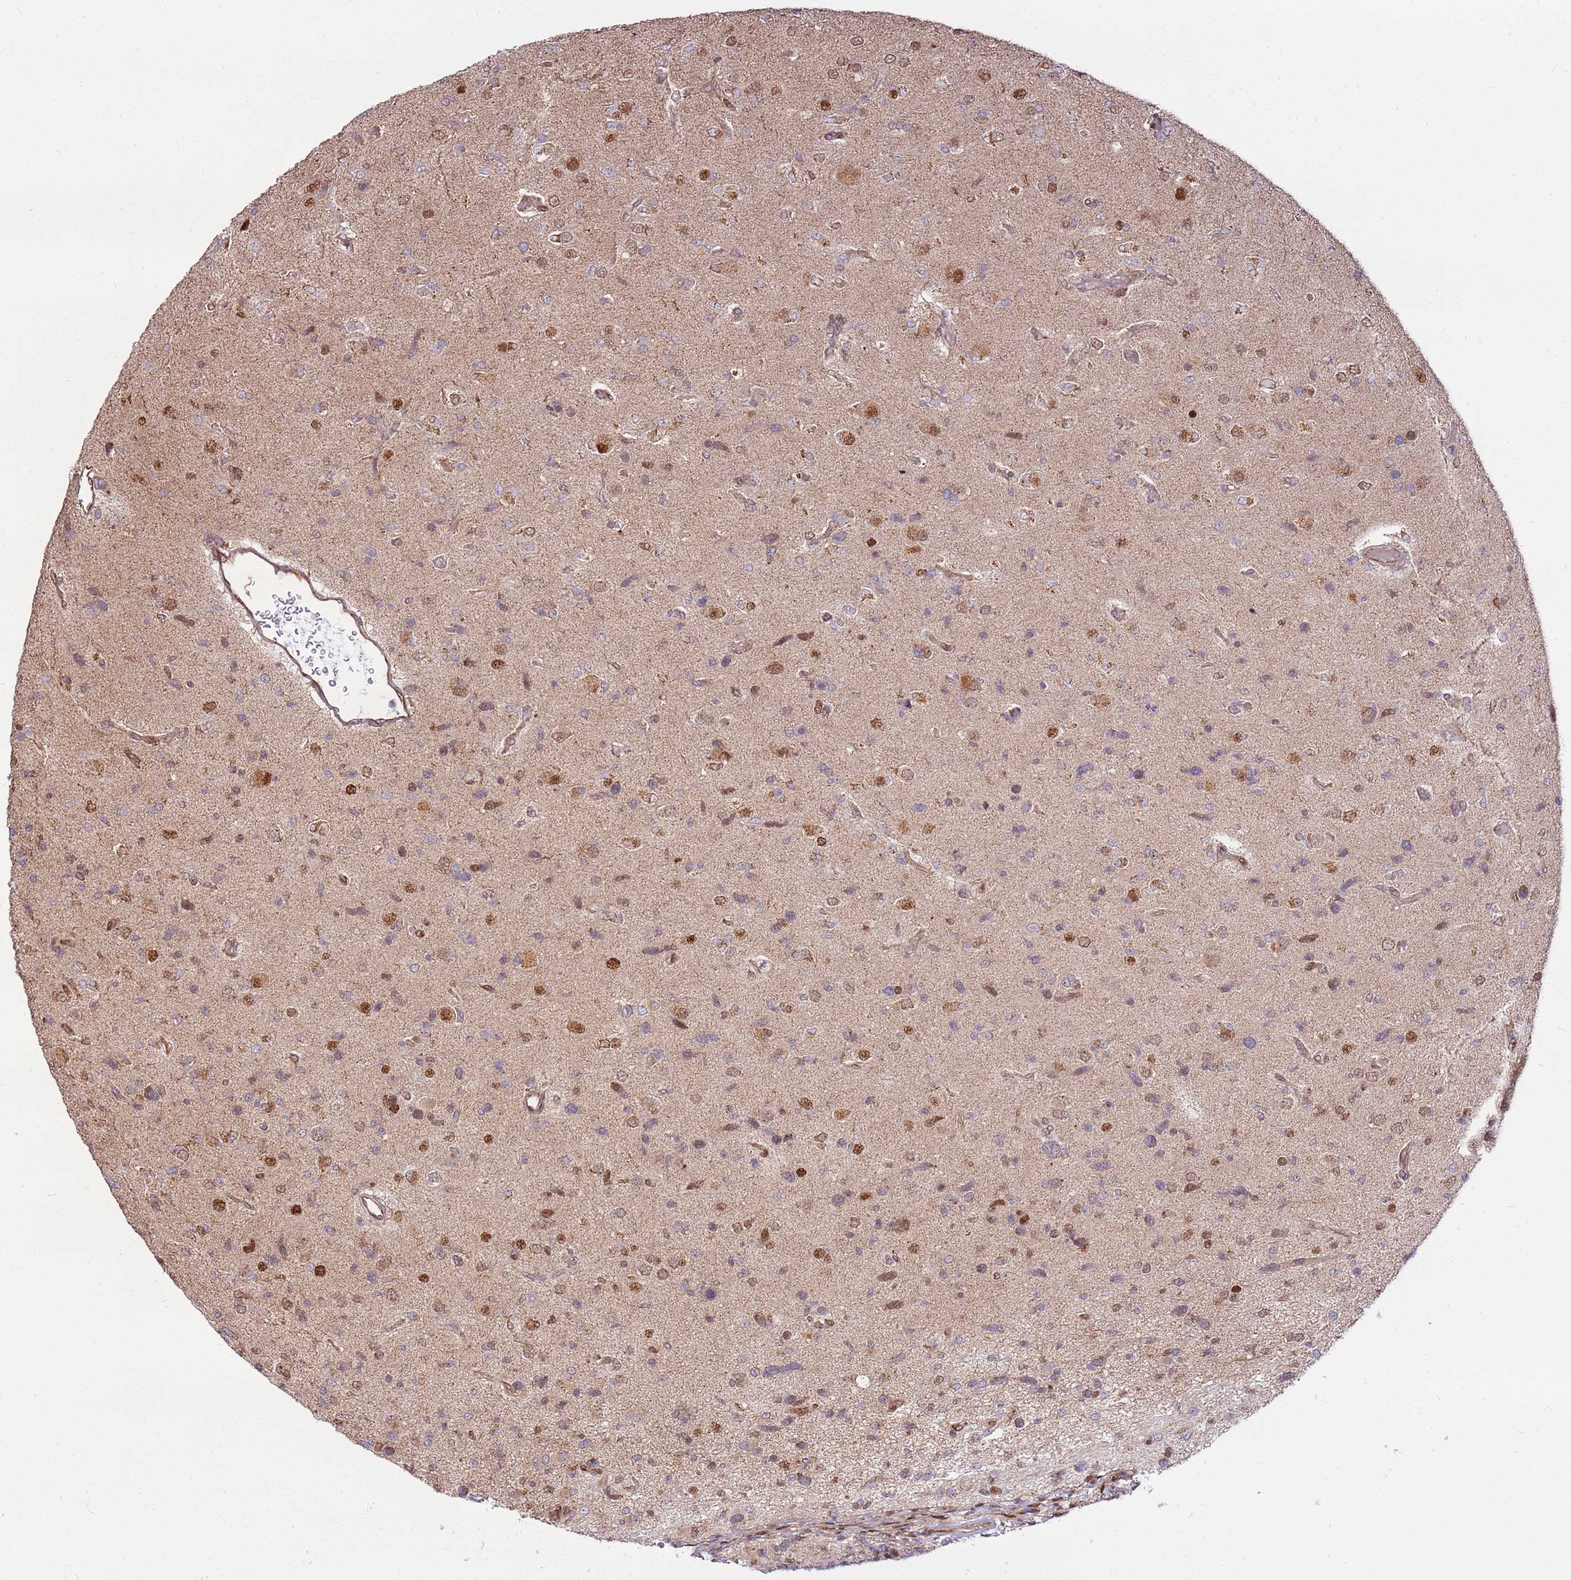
{"staining": {"intensity": "strong", "quantity": "25%-75%", "location": "nuclear"}, "tissue": "glioma", "cell_type": "Tumor cells", "image_type": "cancer", "snomed": [{"axis": "morphology", "description": "Glioma, malignant, High grade"}, {"axis": "topography", "description": "Brain"}], "caption": "The histopathology image displays staining of glioma, revealing strong nuclear protein staining (brown color) within tumor cells. (brown staining indicates protein expression, while blue staining denotes nuclei).", "gene": "PCTP", "patient": {"sex": "male", "age": 77}}